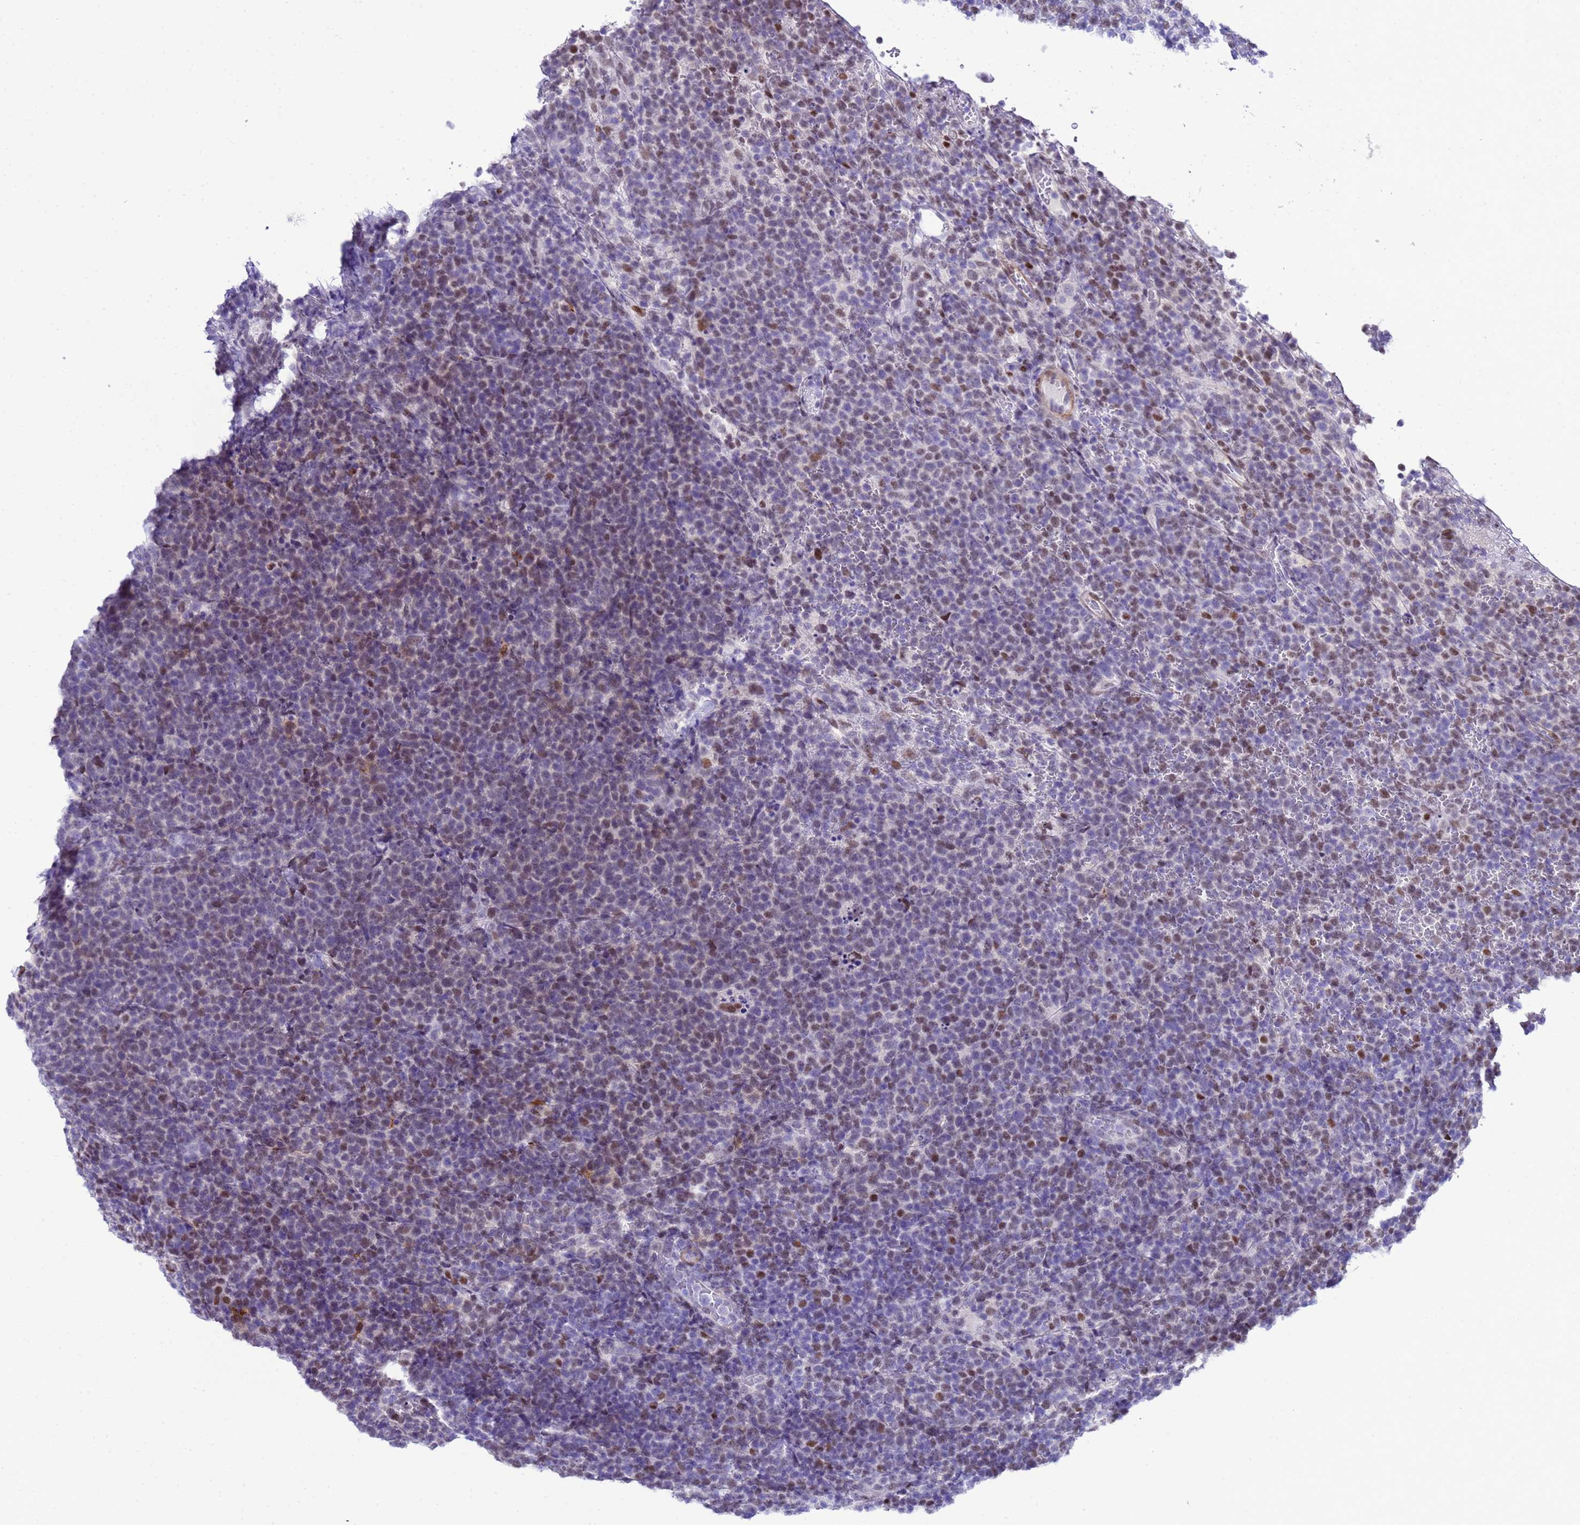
{"staining": {"intensity": "moderate", "quantity": "25%-75%", "location": "nuclear"}, "tissue": "lymphoma", "cell_type": "Tumor cells", "image_type": "cancer", "snomed": [{"axis": "morphology", "description": "Malignant lymphoma, non-Hodgkin's type, High grade"}, {"axis": "topography", "description": "Lymph node"}], "caption": "A brown stain labels moderate nuclear staining of a protein in high-grade malignant lymphoma, non-Hodgkin's type tumor cells. (Stains: DAB (3,3'-diaminobenzidine) in brown, nuclei in blue, Microscopy: brightfield microscopy at high magnification).", "gene": "BCL7A", "patient": {"sex": "male", "age": 61}}